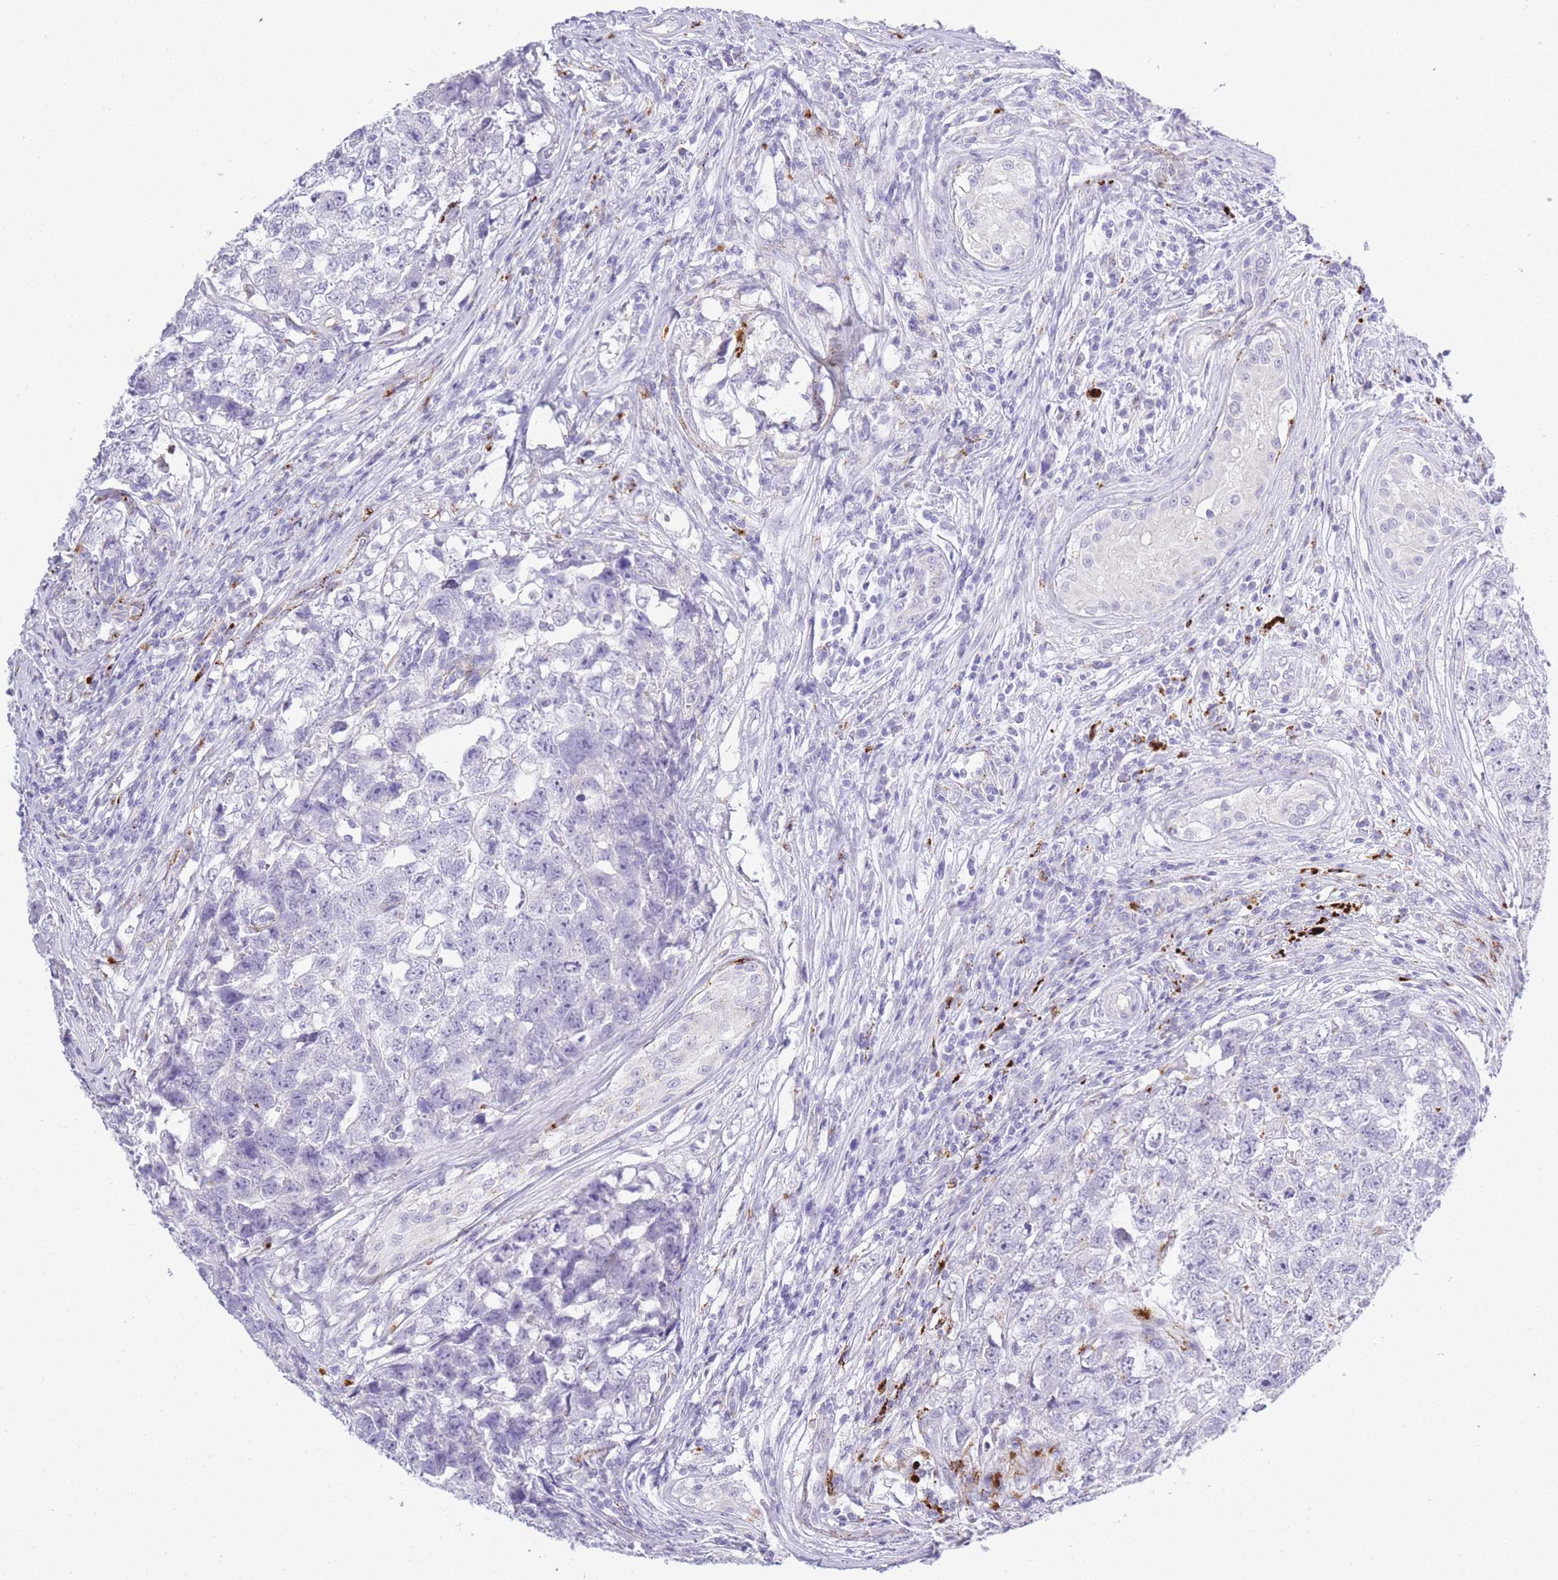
{"staining": {"intensity": "negative", "quantity": "none", "location": "none"}, "tissue": "testis cancer", "cell_type": "Tumor cells", "image_type": "cancer", "snomed": [{"axis": "morphology", "description": "Carcinoma, Embryonal, NOS"}, {"axis": "topography", "description": "Testis"}], "caption": "An image of human embryonal carcinoma (testis) is negative for staining in tumor cells.", "gene": "RHO", "patient": {"sex": "male", "age": 22}}